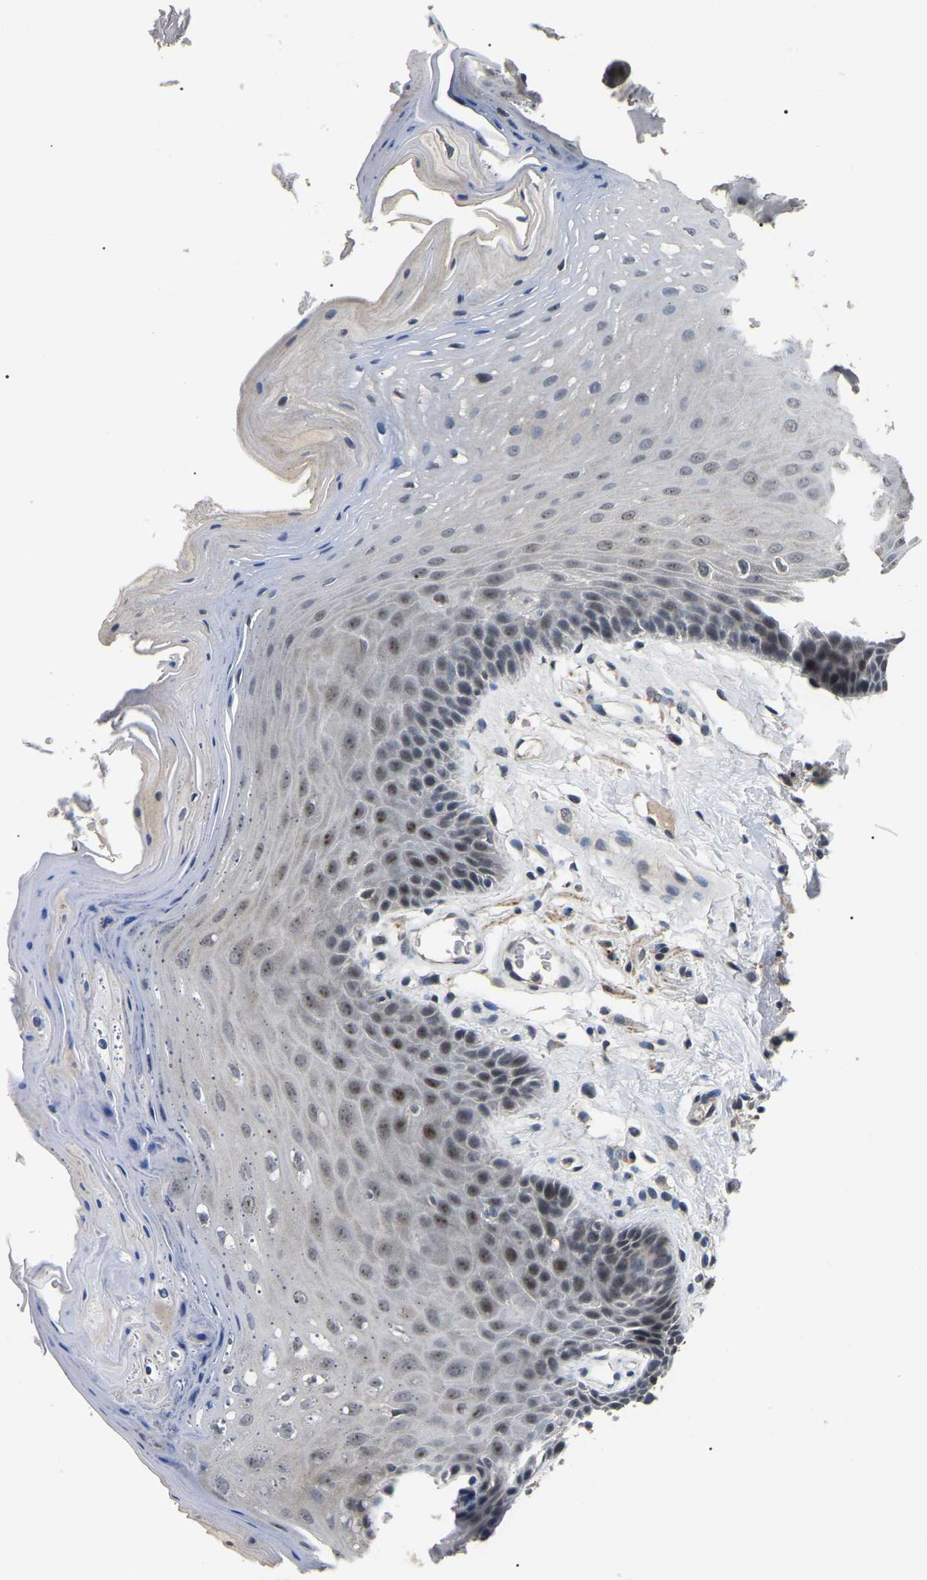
{"staining": {"intensity": "weak", "quantity": "25%-75%", "location": "nuclear"}, "tissue": "oral mucosa", "cell_type": "Squamous epithelial cells", "image_type": "normal", "snomed": [{"axis": "morphology", "description": "Normal tissue, NOS"}, {"axis": "morphology", "description": "Squamous cell carcinoma, NOS"}, {"axis": "topography", "description": "Oral tissue"}, {"axis": "topography", "description": "Head-Neck"}], "caption": "This is an image of immunohistochemistry (IHC) staining of benign oral mucosa, which shows weak staining in the nuclear of squamous epithelial cells.", "gene": "PPM1E", "patient": {"sex": "male", "age": 71}}